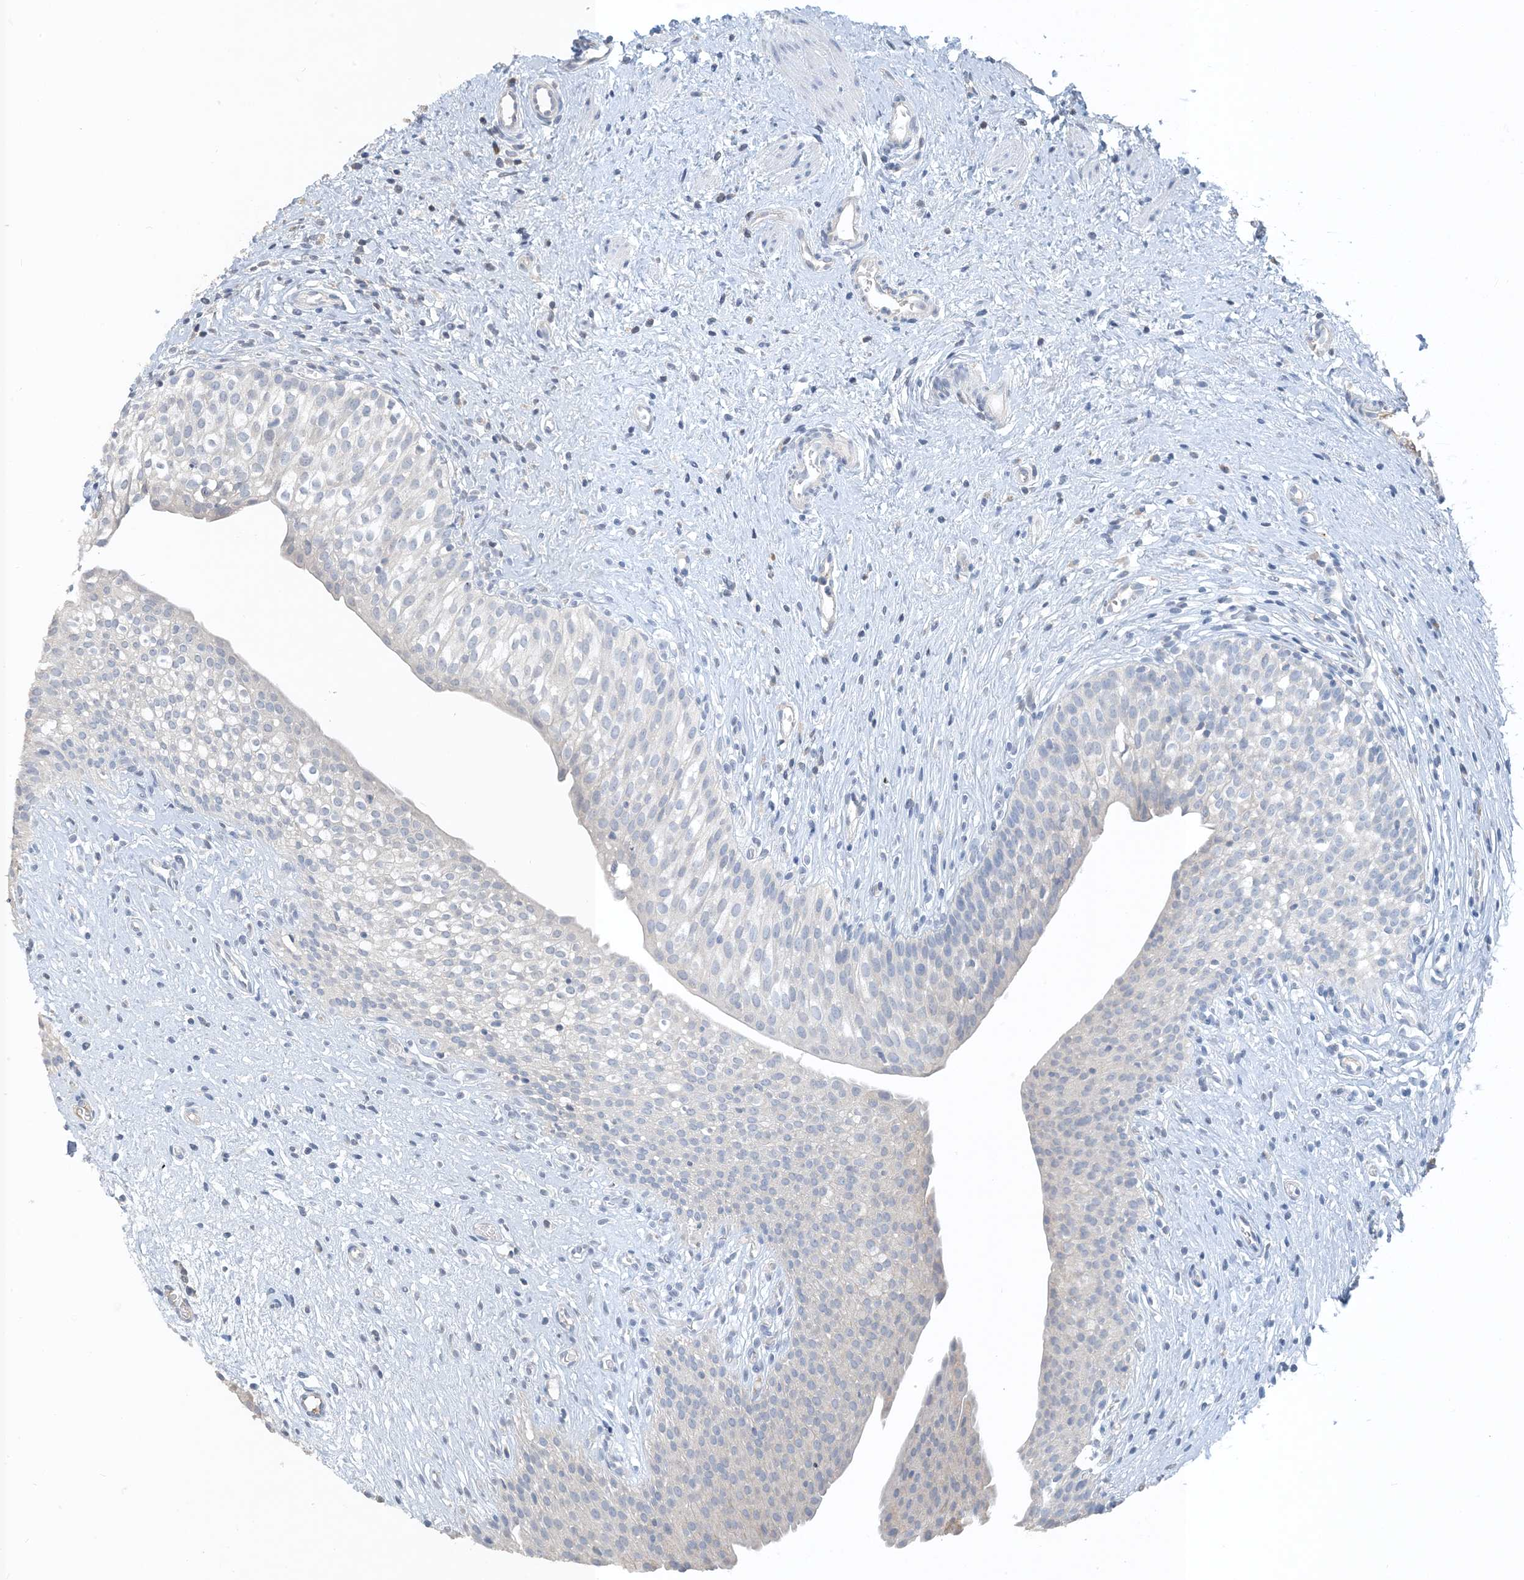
{"staining": {"intensity": "weak", "quantity": "<25%", "location": "cytoplasmic/membranous"}, "tissue": "urinary bladder", "cell_type": "Urothelial cells", "image_type": "normal", "snomed": [{"axis": "morphology", "description": "Normal tissue, NOS"}, {"axis": "topography", "description": "Urinary bladder"}], "caption": "There is no significant staining in urothelial cells of urinary bladder. (IHC, brightfield microscopy, high magnification).", "gene": "CTRL", "patient": {"sex": "male", "age": 1}}